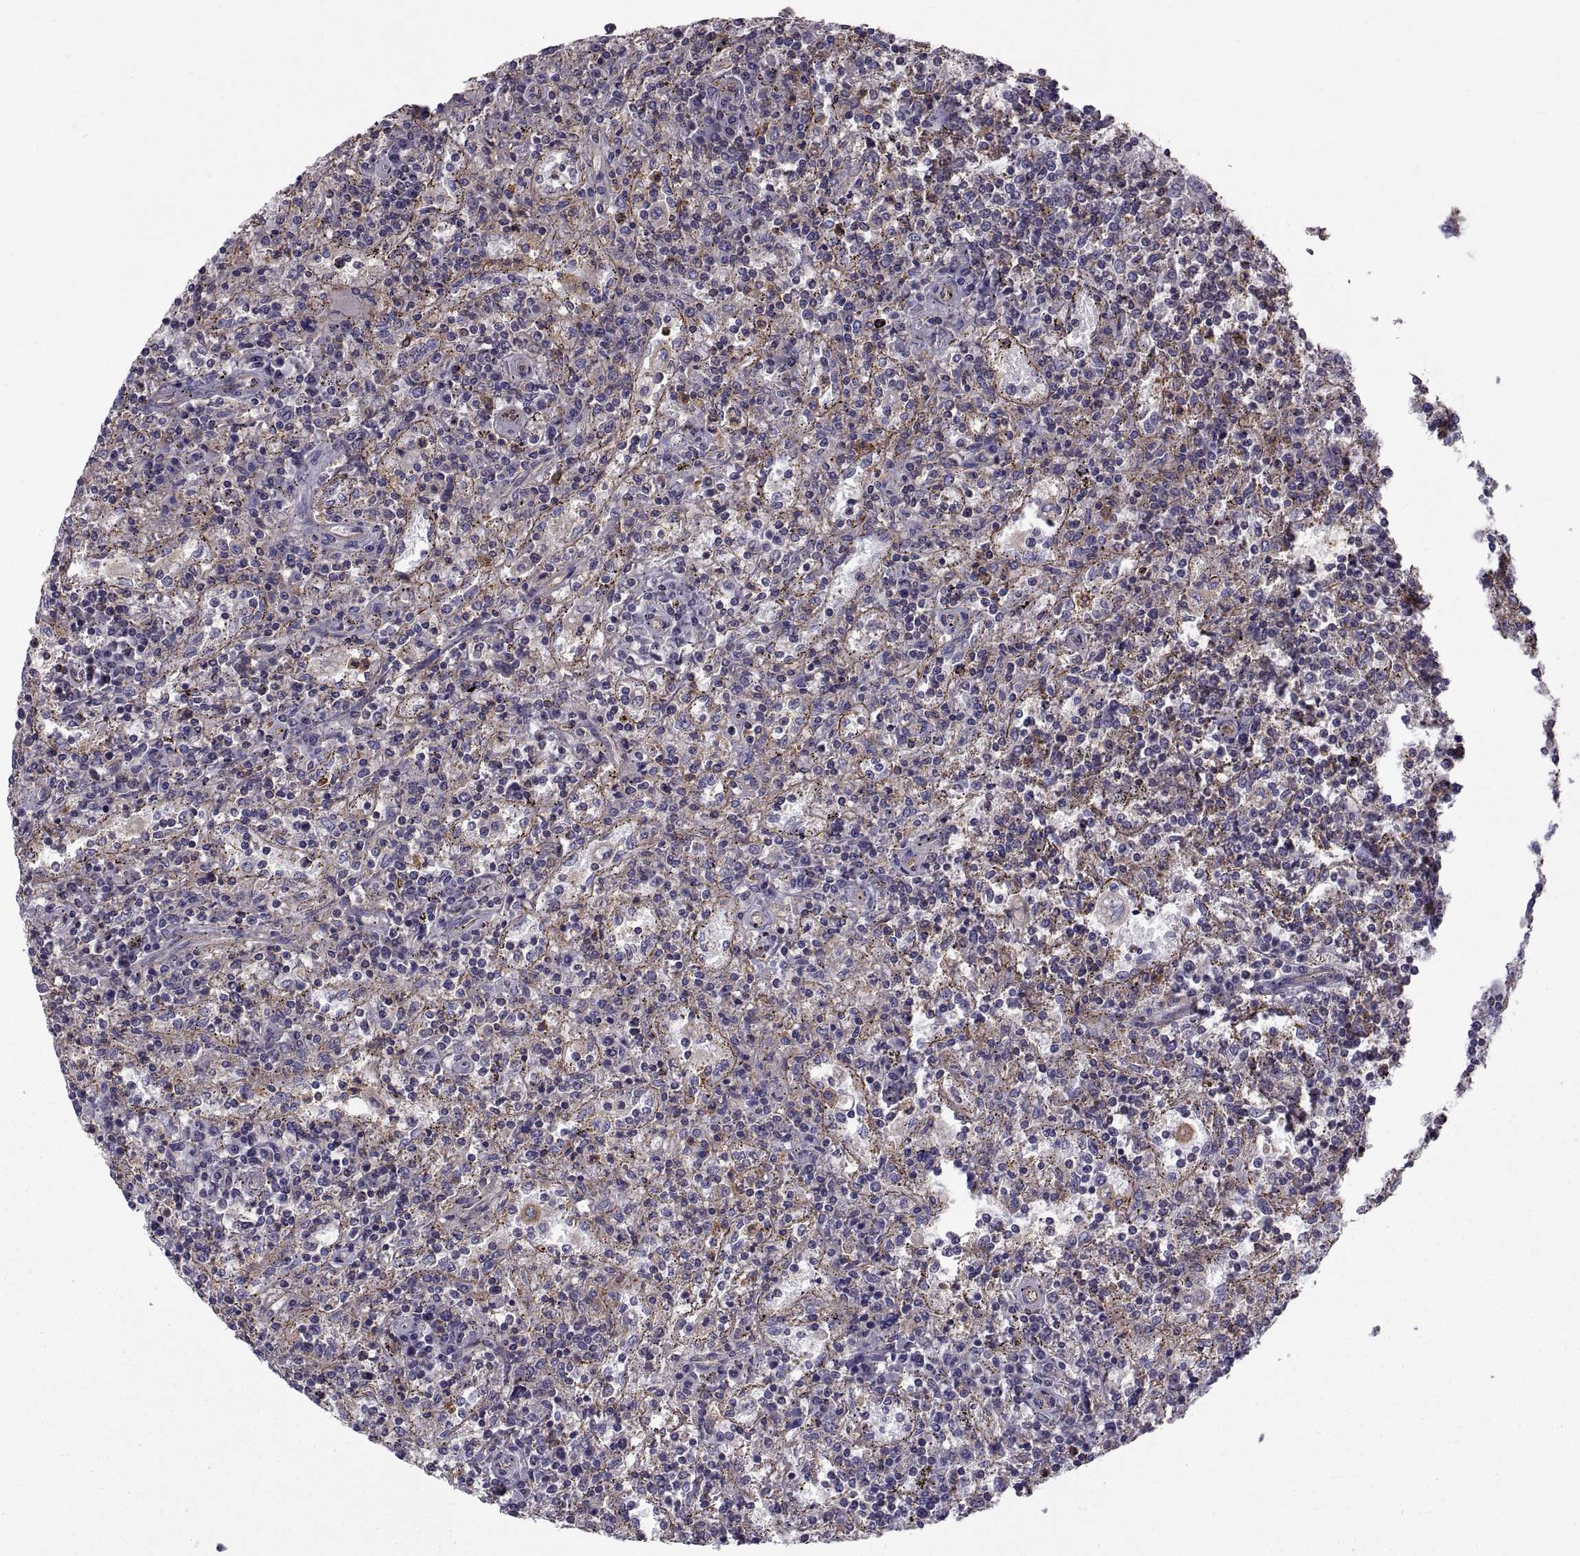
{"staining": {"intensity": "negative", "quantity": "none", "location": "none"}, "tissue": "lymphoma", "cell_type": "Tumor cells", "image_type": "cancer", "snomed": [{"axis": "morphology", "description": "Malignant lymphoma, non-Hodgkin's type, Low grade"}, {"axis": "topography", "description": "Spleen"}], "caption": "Tumor cells show no significant positivity in lymphoma. (DAB IHC with hematoxylin counter stain).", "gene": "MYH9", "patient": {"sex": "male", "age": 62}}